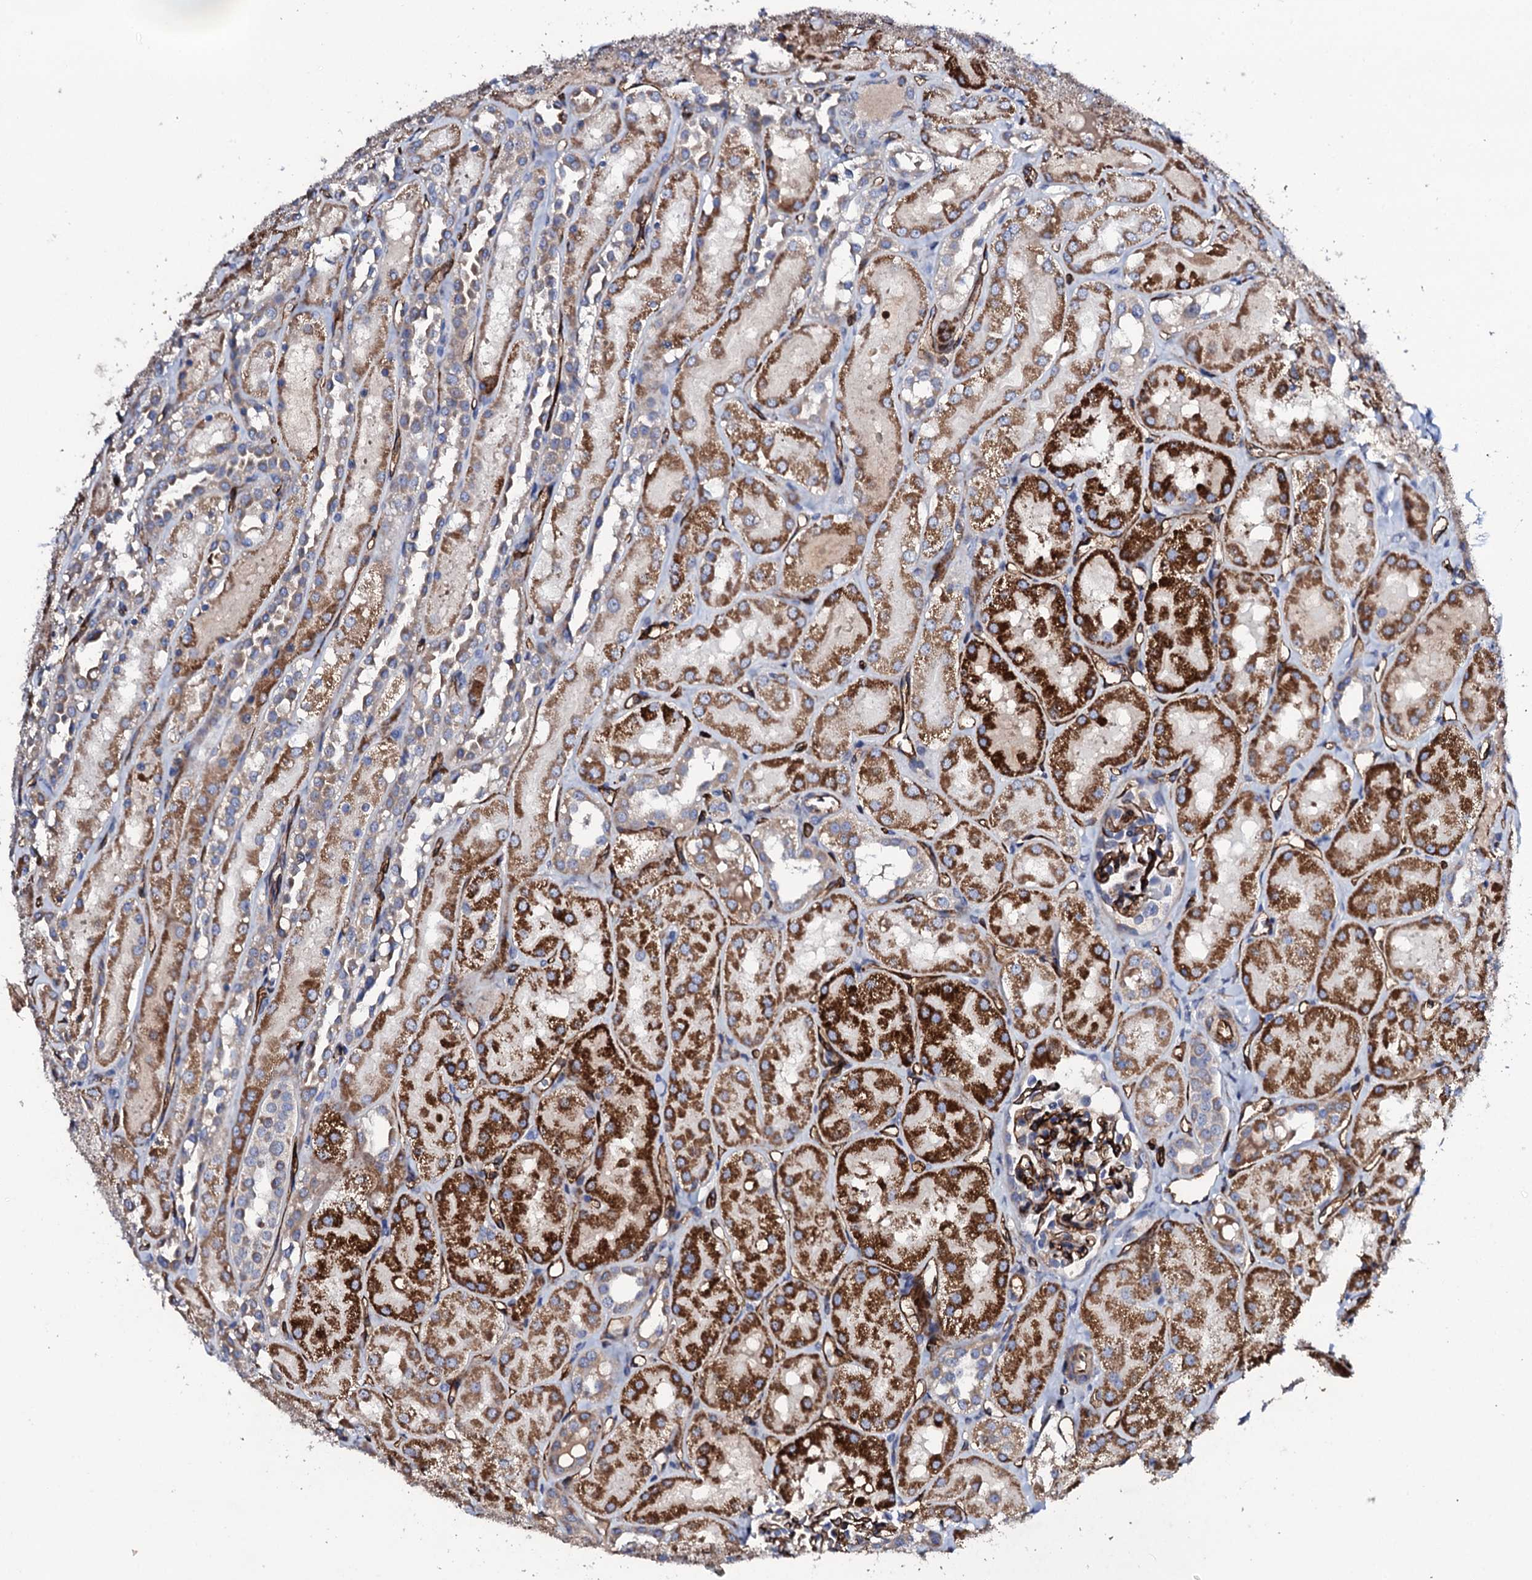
{"staining": {"intensity": "strong", "quantity": "25%-75%", "location": "cytoplasmic/membranous"}, "tissue": "kidney", "cell_type": "Cells in glomeruli", "image_type": "normal", "snomed": [{"axis": "morphology", "description": "Normal tissue, NOS"}, {"axis": "topography", "description": "Kidney"}, {"axis": "topography", "description": "Urinary bladder"}], "caption": "This histopathology image exhibits normal kidney stained with IHC to label a protein in brown. The cytoplasmic/membranous of cells in glomeruli show strong positivity for the protein. Nuclei are counter-stained blue.", "gene": "DBX1", "patient": {"sex": "male", "age": 16}}